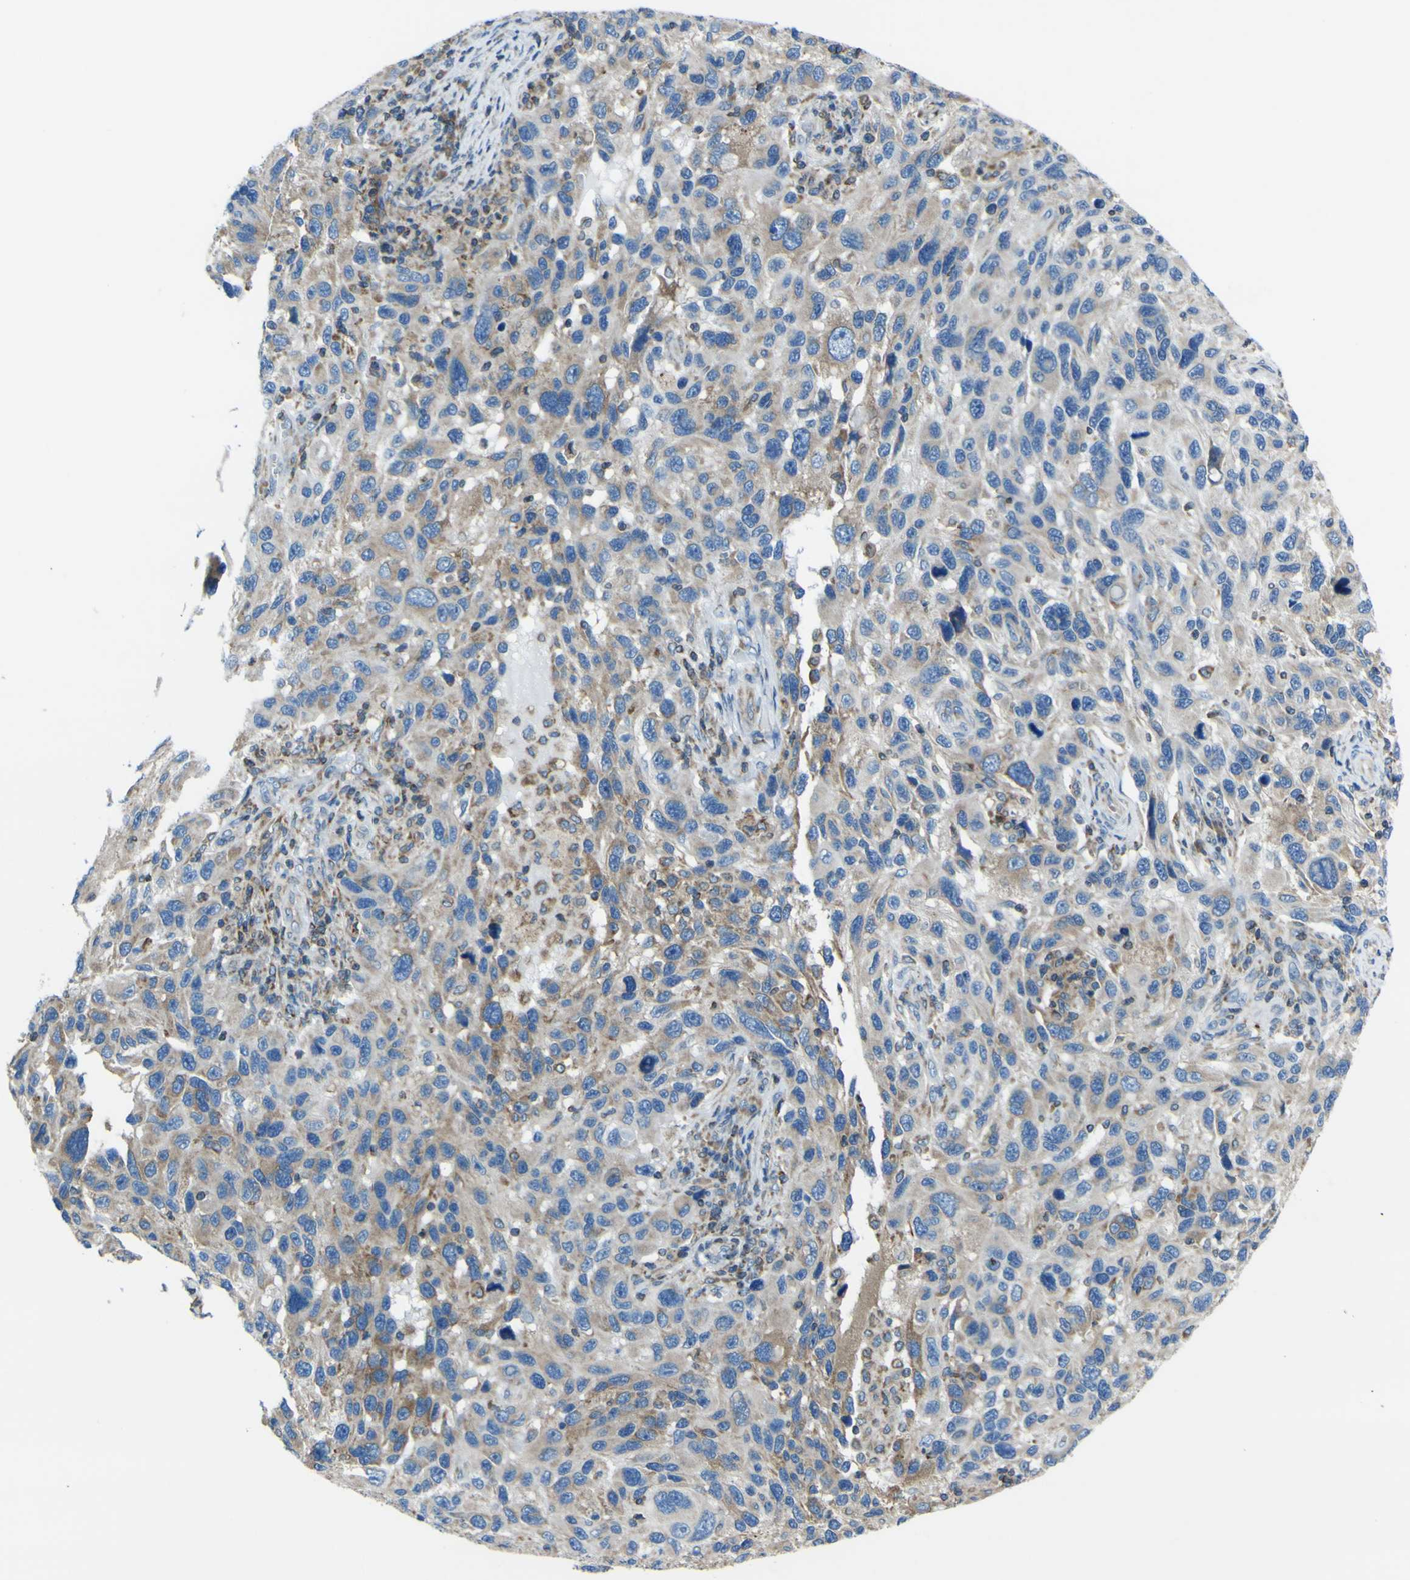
{"staining": {"intensity": "weak", "quantity": ">75%", "location": "cytoplasmic/membranous"}, "tissue": "melanoma", "cell_type": "Tumor cells", "image_type": "cancer", "snomed": [{"axis": "morphology", "description": "Malignant melanoma, NOS"}, {"axis": "topography", "description": "Skin"}], "caption": "IHC histopathology image of malignant melanoma stained for a protein (brown), which reveals low levels of weak cytoplasmic/membranous positivity in about >75% of tumor cells.", "gene": "STIM1", "patient": {"sex": "male", "age": 53}}